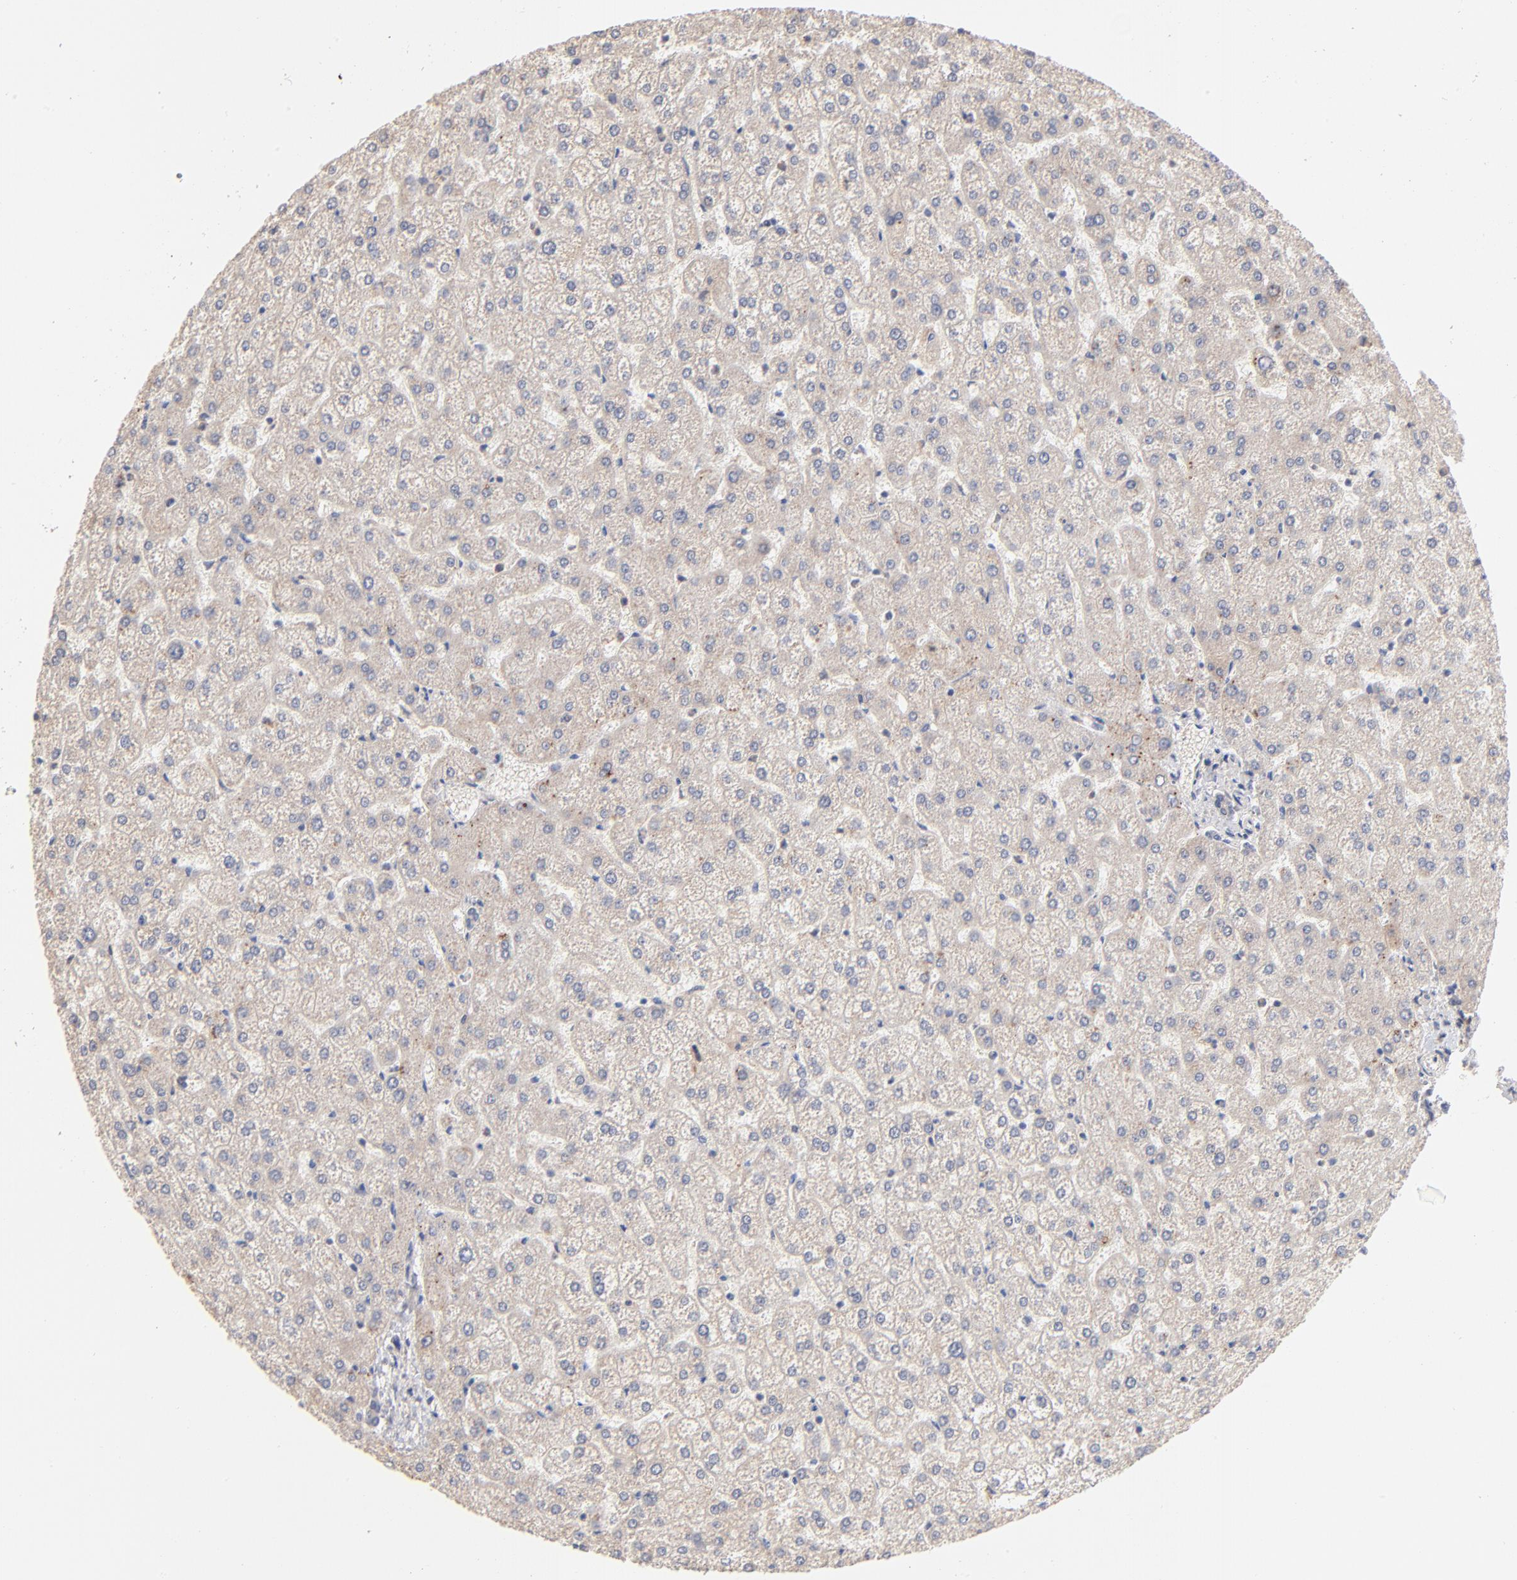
{"staining": {"intensity": "negative", "quantity": "none", "location": "none"}, "tissue": "liver", "cell_type": "Cholangiocytes", "image_type": "normal", "snomed": [{"axis": "morphology", "description": "Normal tissue, NOS"}, {"axis": "topography", "description": "Liver"}], "caption": "DAB (3,3'-diaminobenzidine) immunohistochemical staining of normal human liver shows no significant staining in cholangiocytes. (DAB (3,3'-diaminobenzidine) immunohistochemistry (IHC), high magnification).", "gene": "IVNS1ABP", "patient": {"sex": "female", "age": 32}}